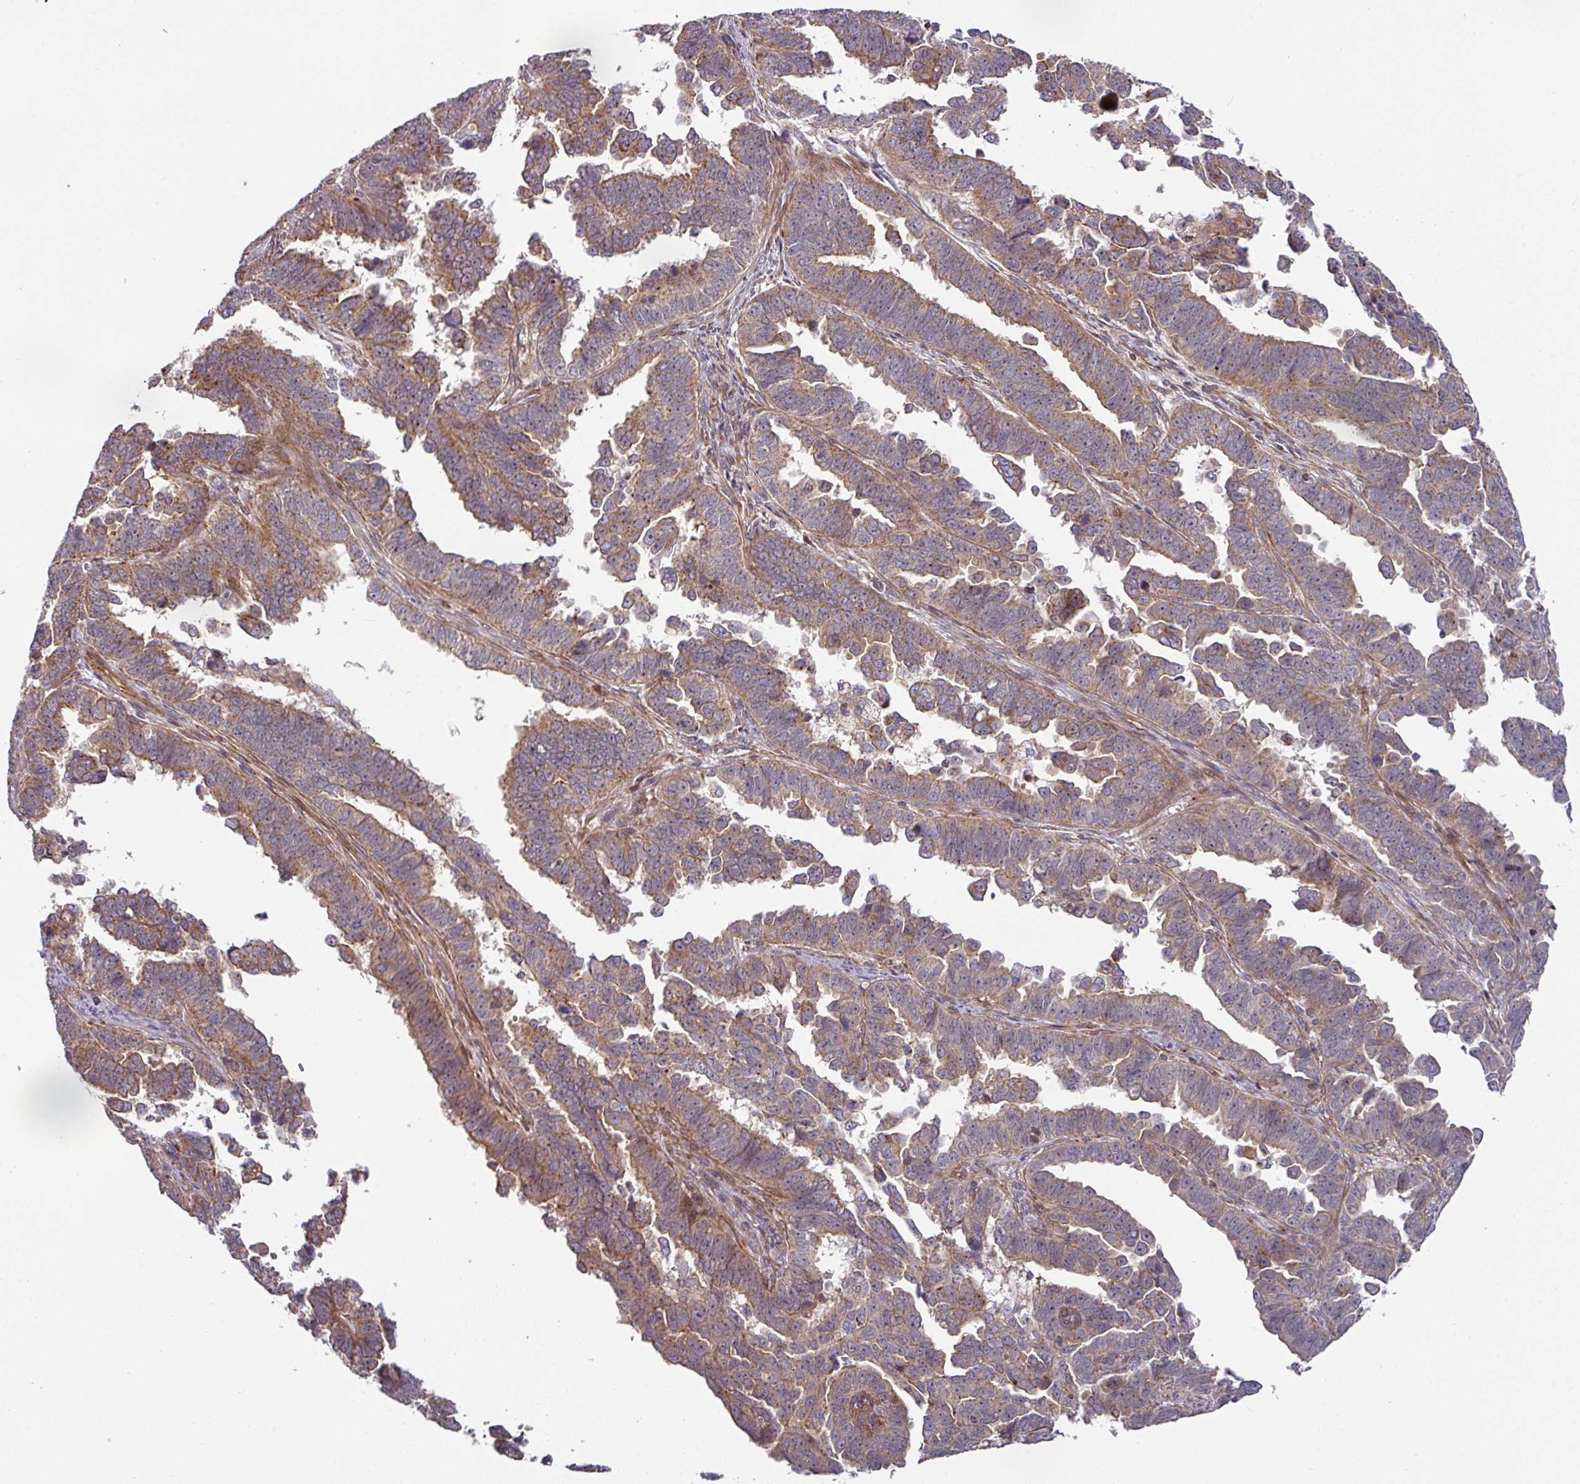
{"staining": {"intensity": "moderate", "quantity": ">75%", "location": "cytoplasmic/membranous"}, "tissue": "endometrial cancer", "cell_type": "Tumor cells", "image_type": "cancer", "snomed": [{"axis": "morphology", "description": "Adenocarcinoma, NOS"}, {"axis": "topography", "description": "Endometrium"}], "caption": "A photomicrograph showing moderate cytoplasmic/membranous positivity in approximately >75% of tumor cells in endometrial cancer, as visualized by brown immunohistochemical staining.", "gene": "CASP2", "patient": {"sex": "female", "age": 75}}